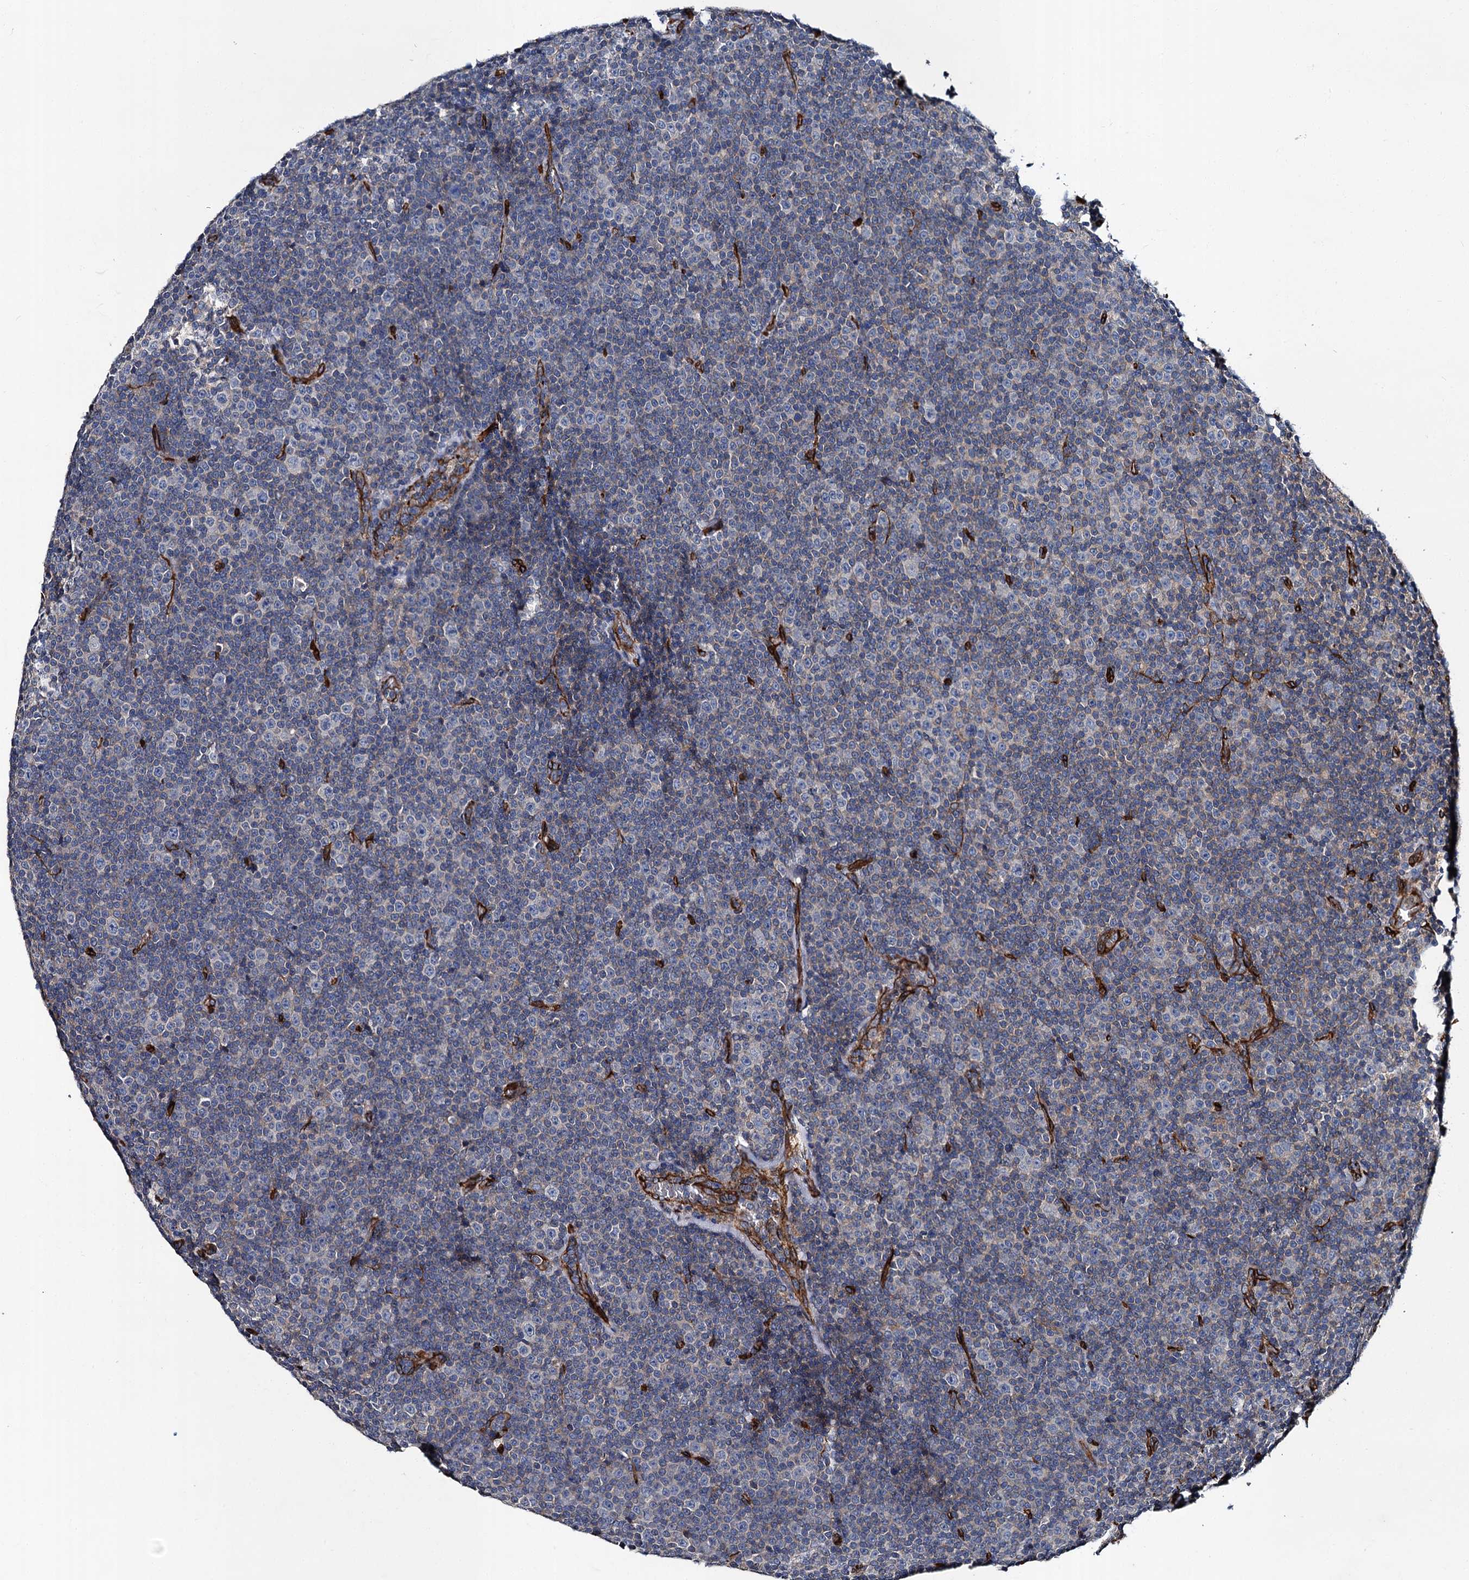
{"staining": {"intensity": "negative", "quantity": "none", "location": "none"}, "tissue": "lymphoma", "cell_type": "Tumor cells", "image_type": "cancer", "snomed": [{"axis": "morphology", "description": "Malignant lymphoma, non-Hodgkin's type, Low grade"}, {"axis": "topography", "description": "Lymph node"}], "caption": "A histopathology image of low-grade malignant lymphoma, non-Hodgkin's type stained for a protein reveals no brown staining in tumor cells.", "gene": "CACNA1C", "patient": {"sex": "female", "age": 67}}